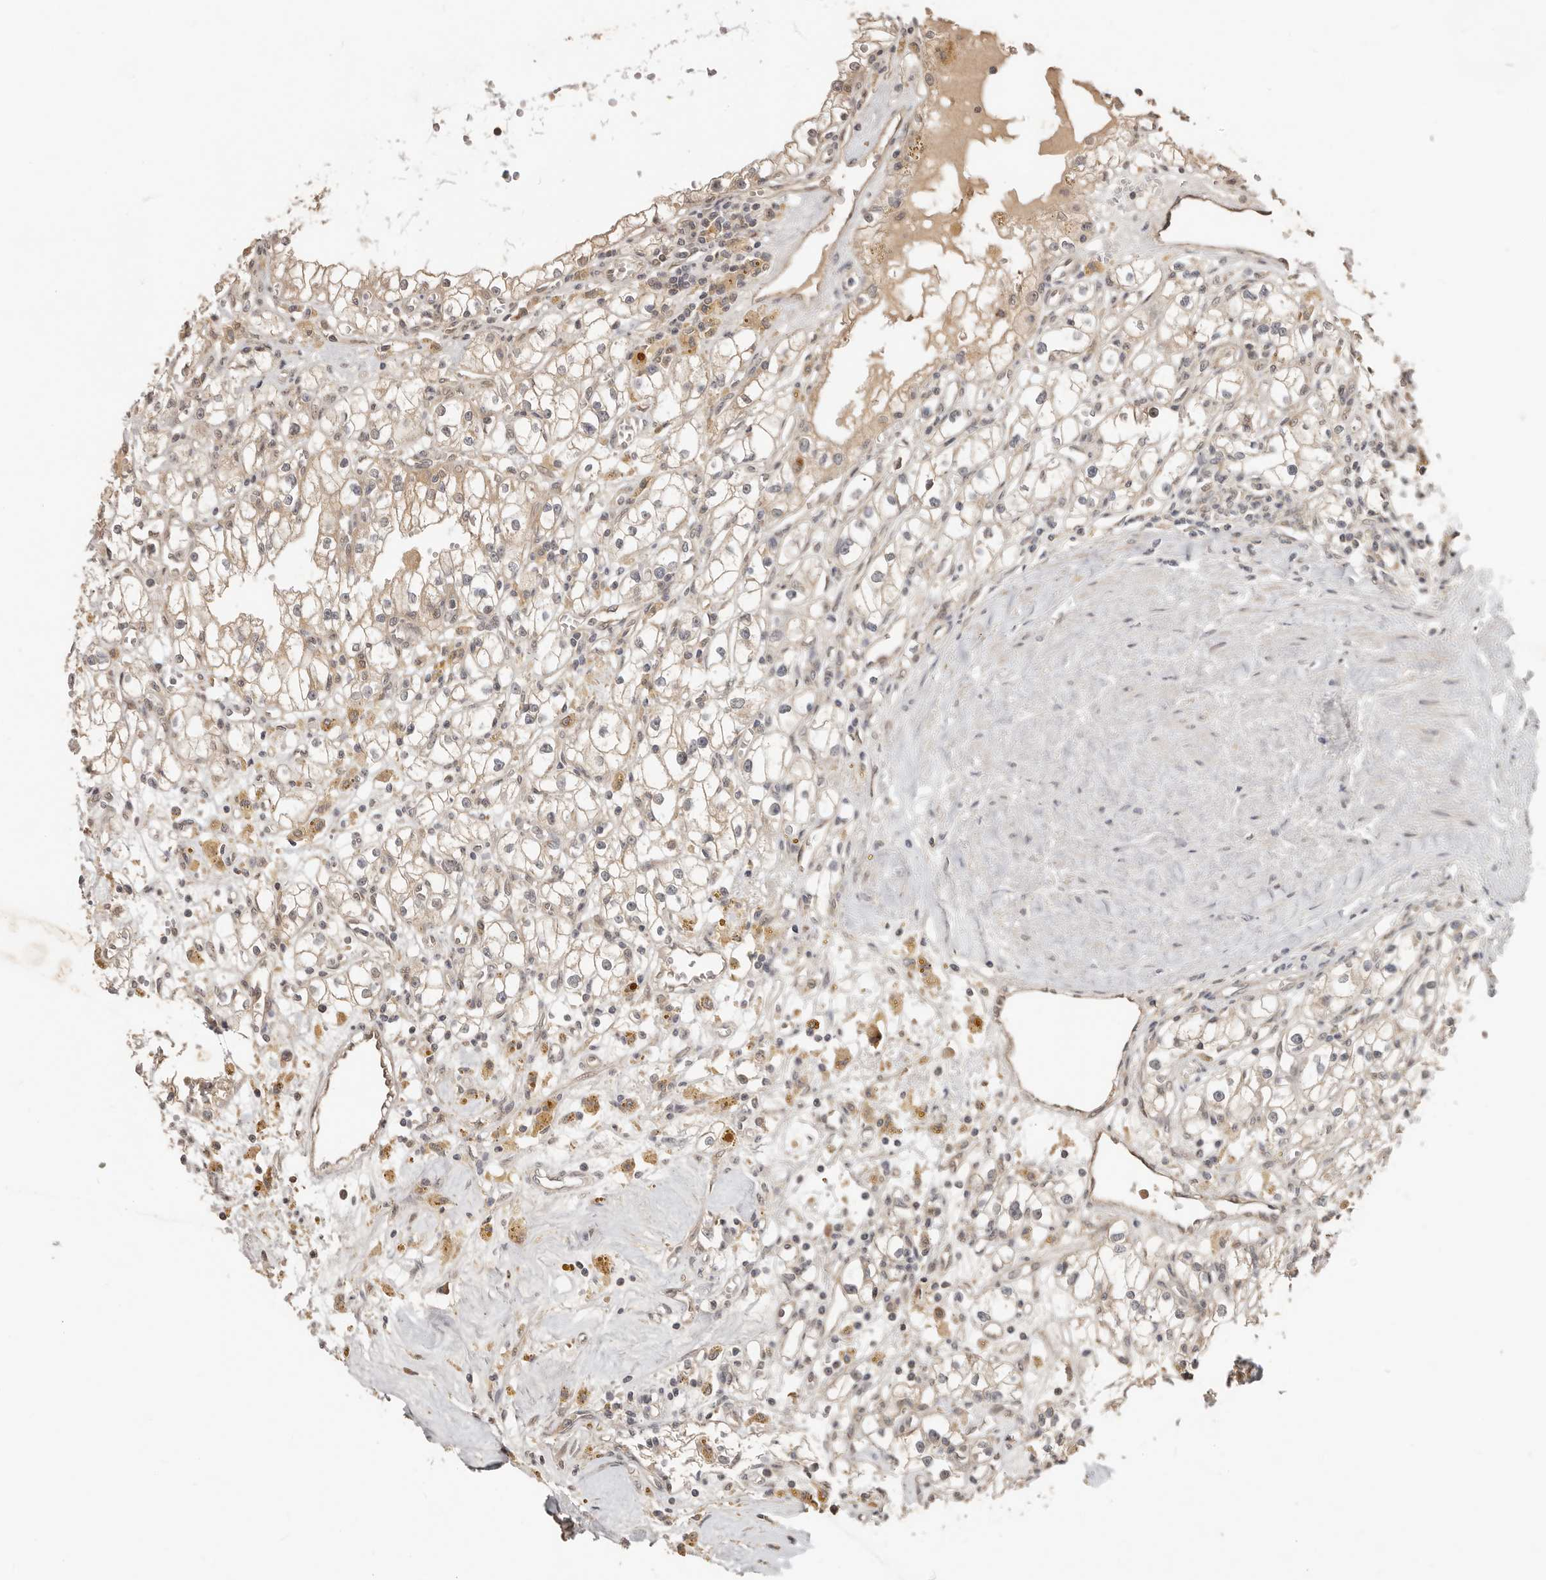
{"staining": {"intensity": "weak", "quantity": ">75%", "location": "cytoplasmic/membranous"}, "tissue": "renal cancer", "cell_type": "Tumor cells", "image_type": "cancer", "snomed": [{"axis": "morphology", "description": "Adenocarcinoma, NOS"}, {"axis": "topography", "description": "Kidney"}], "caption": "The immunohistochemical stain highlights weak cytoplasmic/membranous staining in tumor cells of renal cancer tissue.", "gene": "MTFR2", "patient": {"sex": "male", "age": 56}}